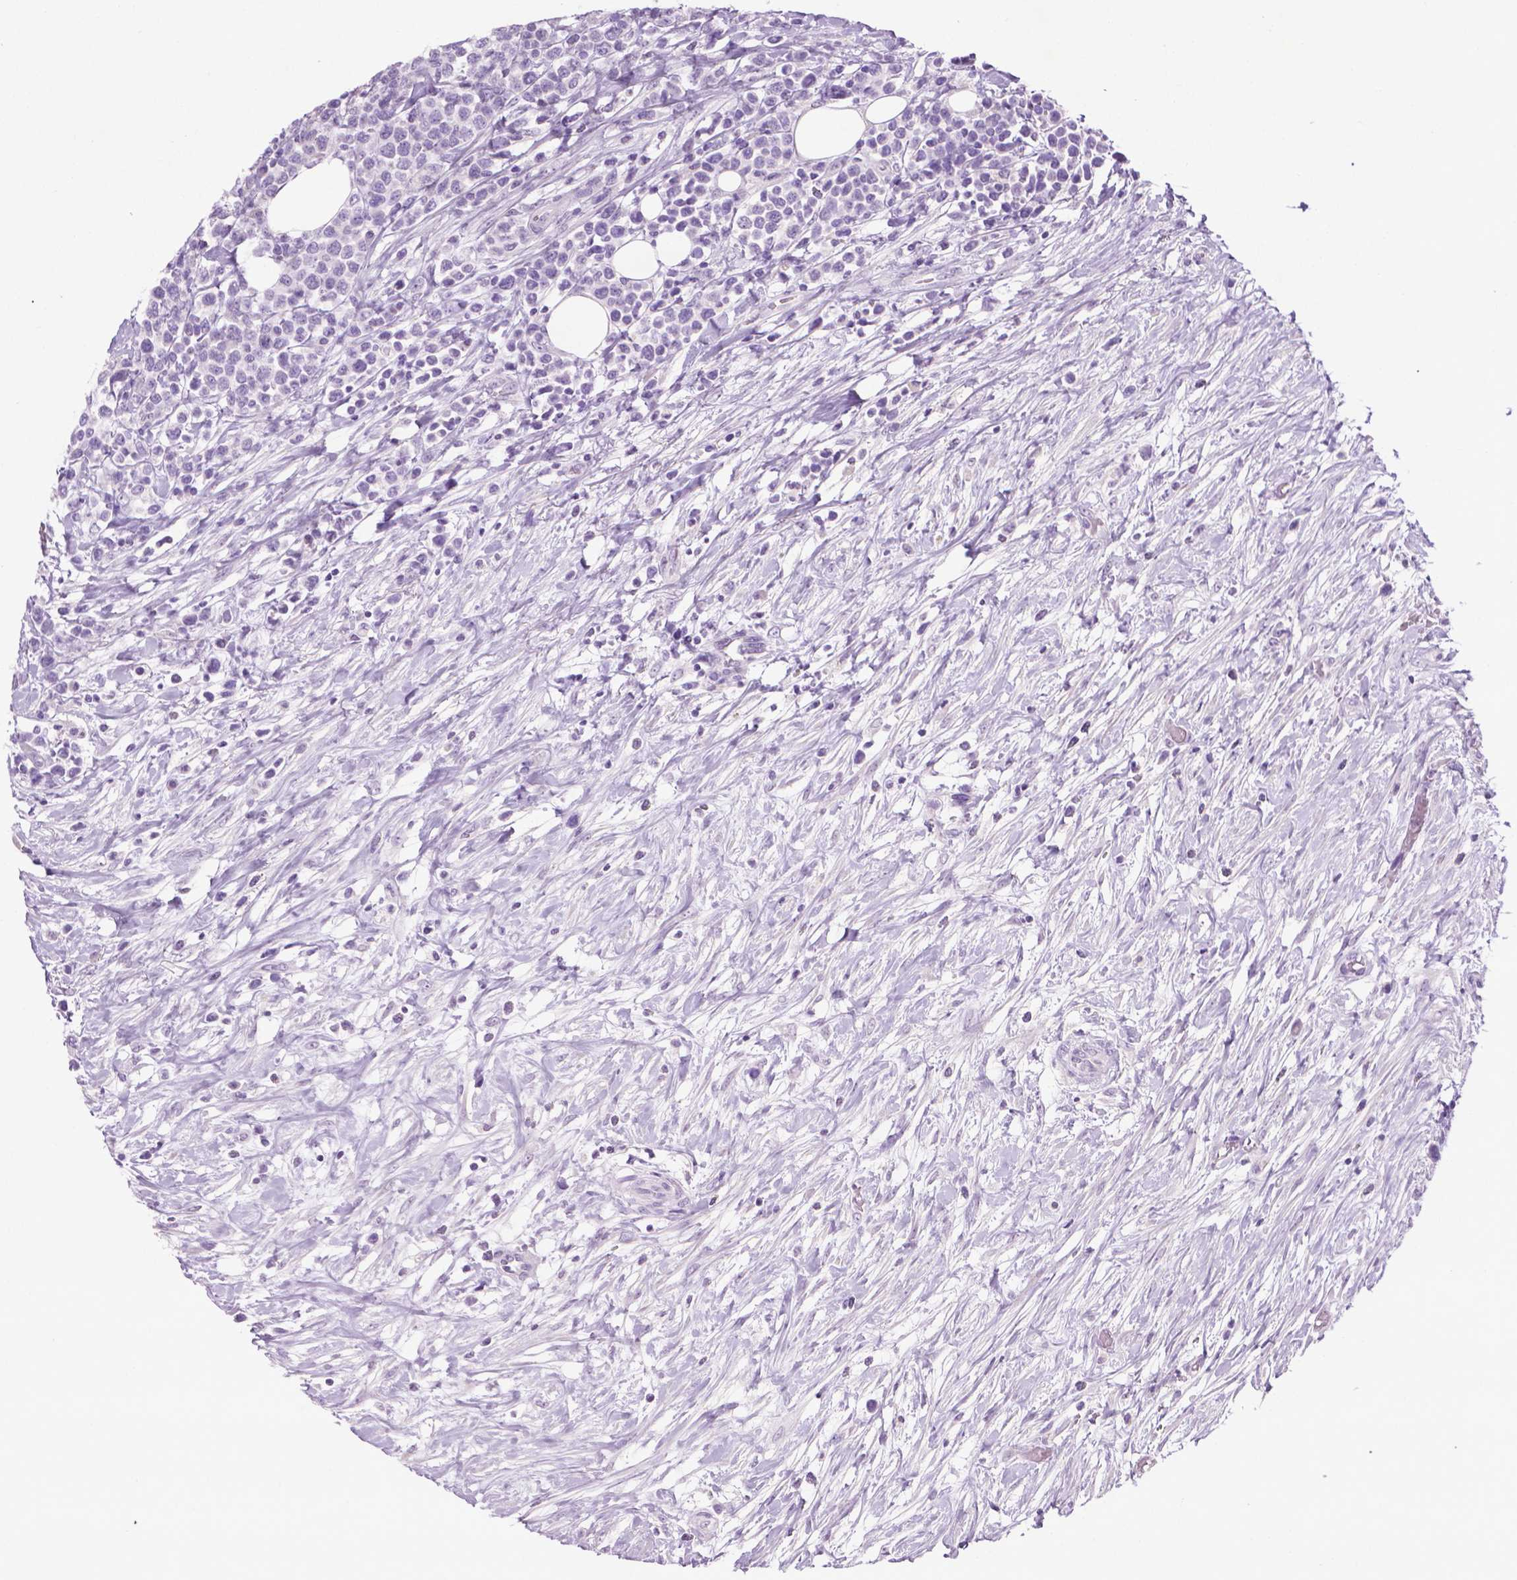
{"staining": {"intensity": "negative", "quantity": "none", "location": "none"}, "tissue": "lymphoma", "cell_type": "Tumor cells", "image_type": "cancer", "snomed": [{"axis": "morphology", "description": "Malignant lymphoma, non-Hodgkin's type, High grade"}, {"axis": "topography", "description": "Soft tissue"}], "caption": "DAB immunohistochemical staining of human high-grade malignant lymphoma, non-Hodgkin's type demonstrates no significant positivity in tumor cells. (Stains: DAB IHC with hematoxylin counter stain, Microscopy: brightfield microscopy at high magnification).", "gene": "DNAI7", "patient": {"sex": "female", "age": 56}}